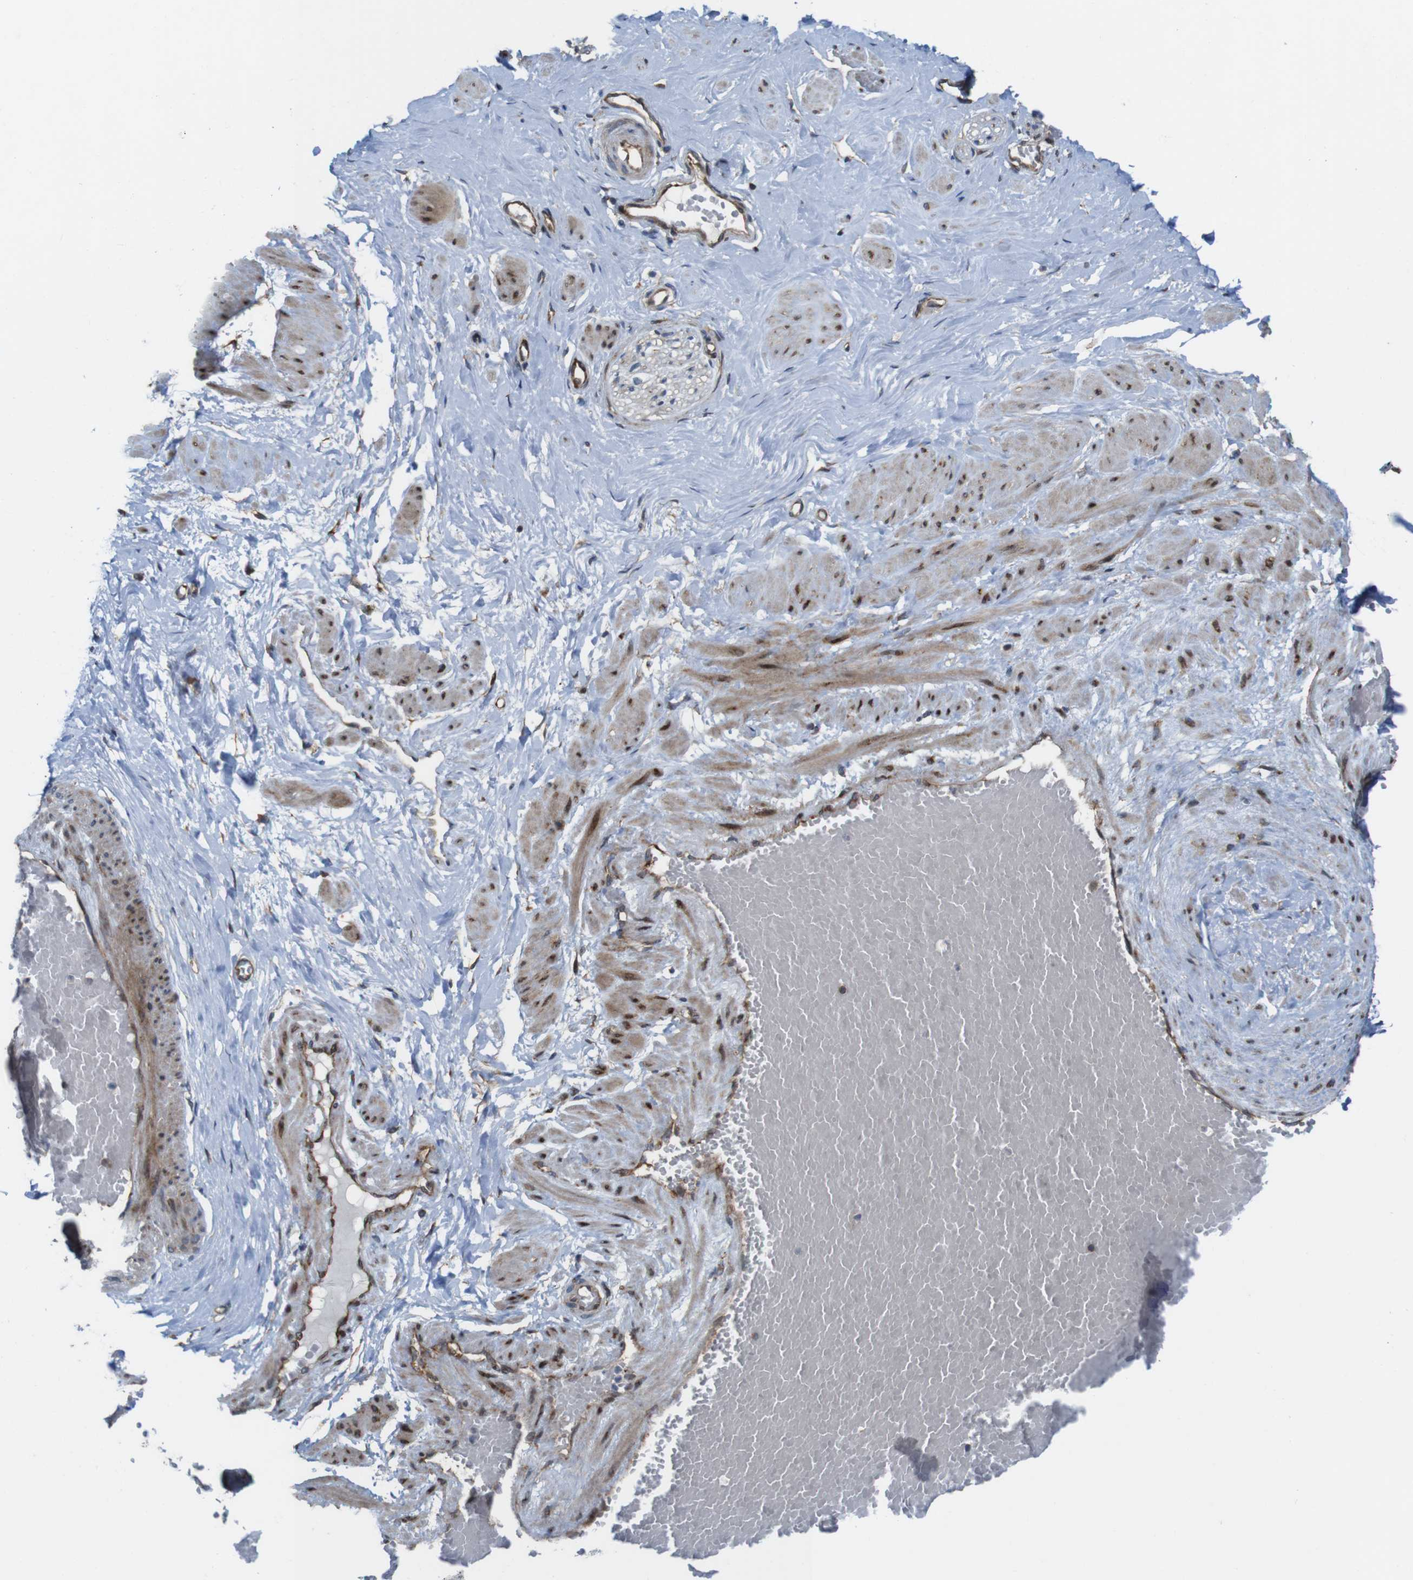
{"staining": {"intensity": "negative", "quantity": "none", "location": "none"}, "tissue": "adipose tissue", "cell_type": "Adipocytes", "image_type": "normal", "snomed": [{"axis": "morphology", "description": "Normal tissue, NOS"}, {"axis": "topography", "description": "Soft tissue"}, {"axis": "topography", "description": "Vascular tissue"}], "caption": "A high-resolution micrograph shows IHC staining of unremarkable adipose tissue, which shows no significant expression in adipocytes.", "gene": "PCOLCE2", "patient": {"sex": "female", "age": 35}}